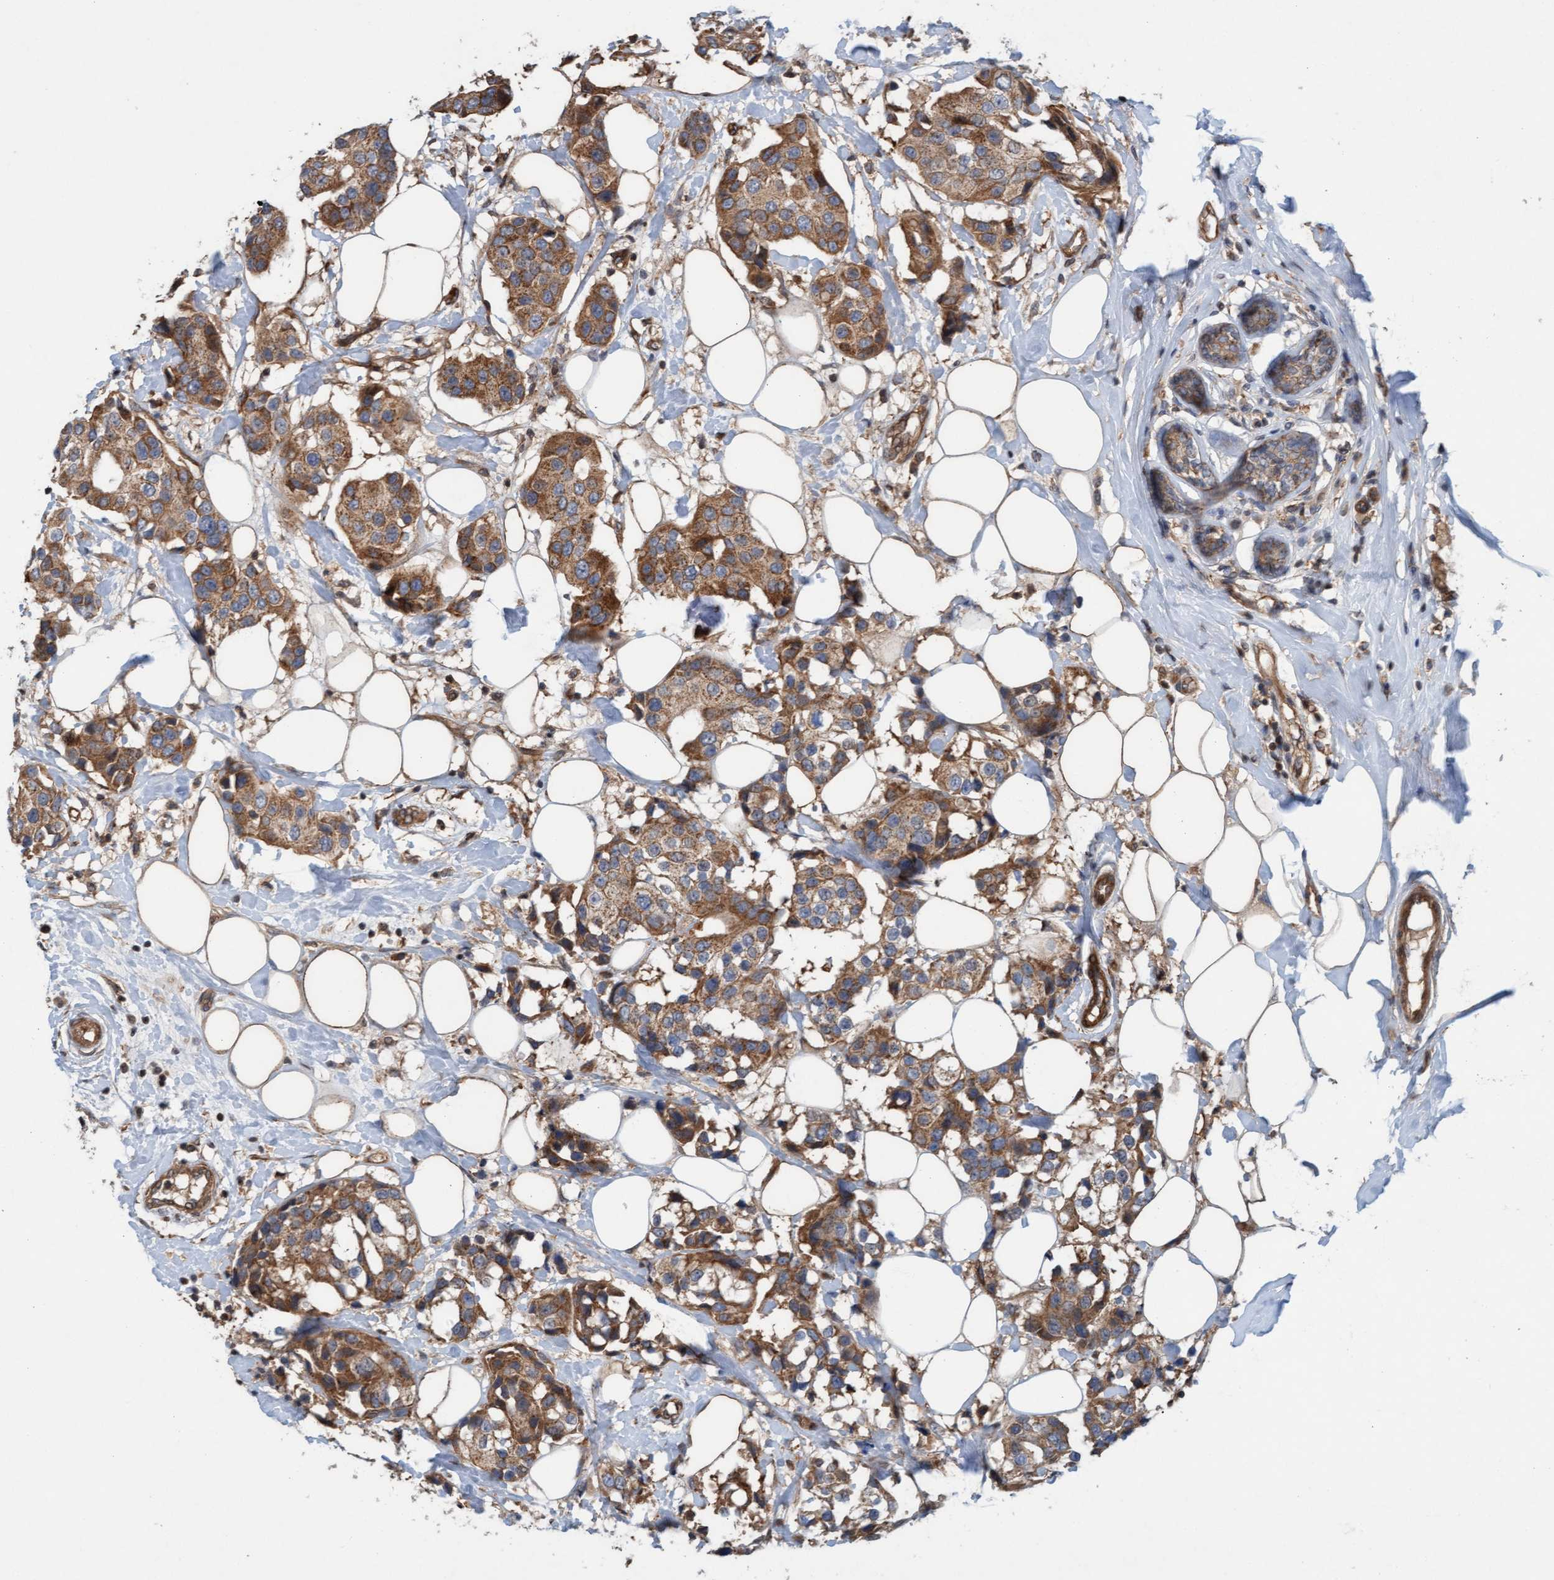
{"staining": {"intensity": "moderate", "quantity": ">75%", "location": "cytoplasmic/membranous"}, "tissue": "breast cancer", "cell_type": "Tumor cells", "image_type": "cancer", "snomed": [{"axis": "morphology", "description": "Normal tissue, NOS"}, {"axis": "morphology", "description": "Duct carcinoma"}, {"axis": "topography", "description": "Breast"}], "caption": "IHC image of breast cancer stained for a protein (brown), which shows medium levels of moderate cytoplasmic/membranous staining in approximately >75% of tumor cells.", "gene": "ERAL1", "patient": {"sex": "female", "age": 39}}